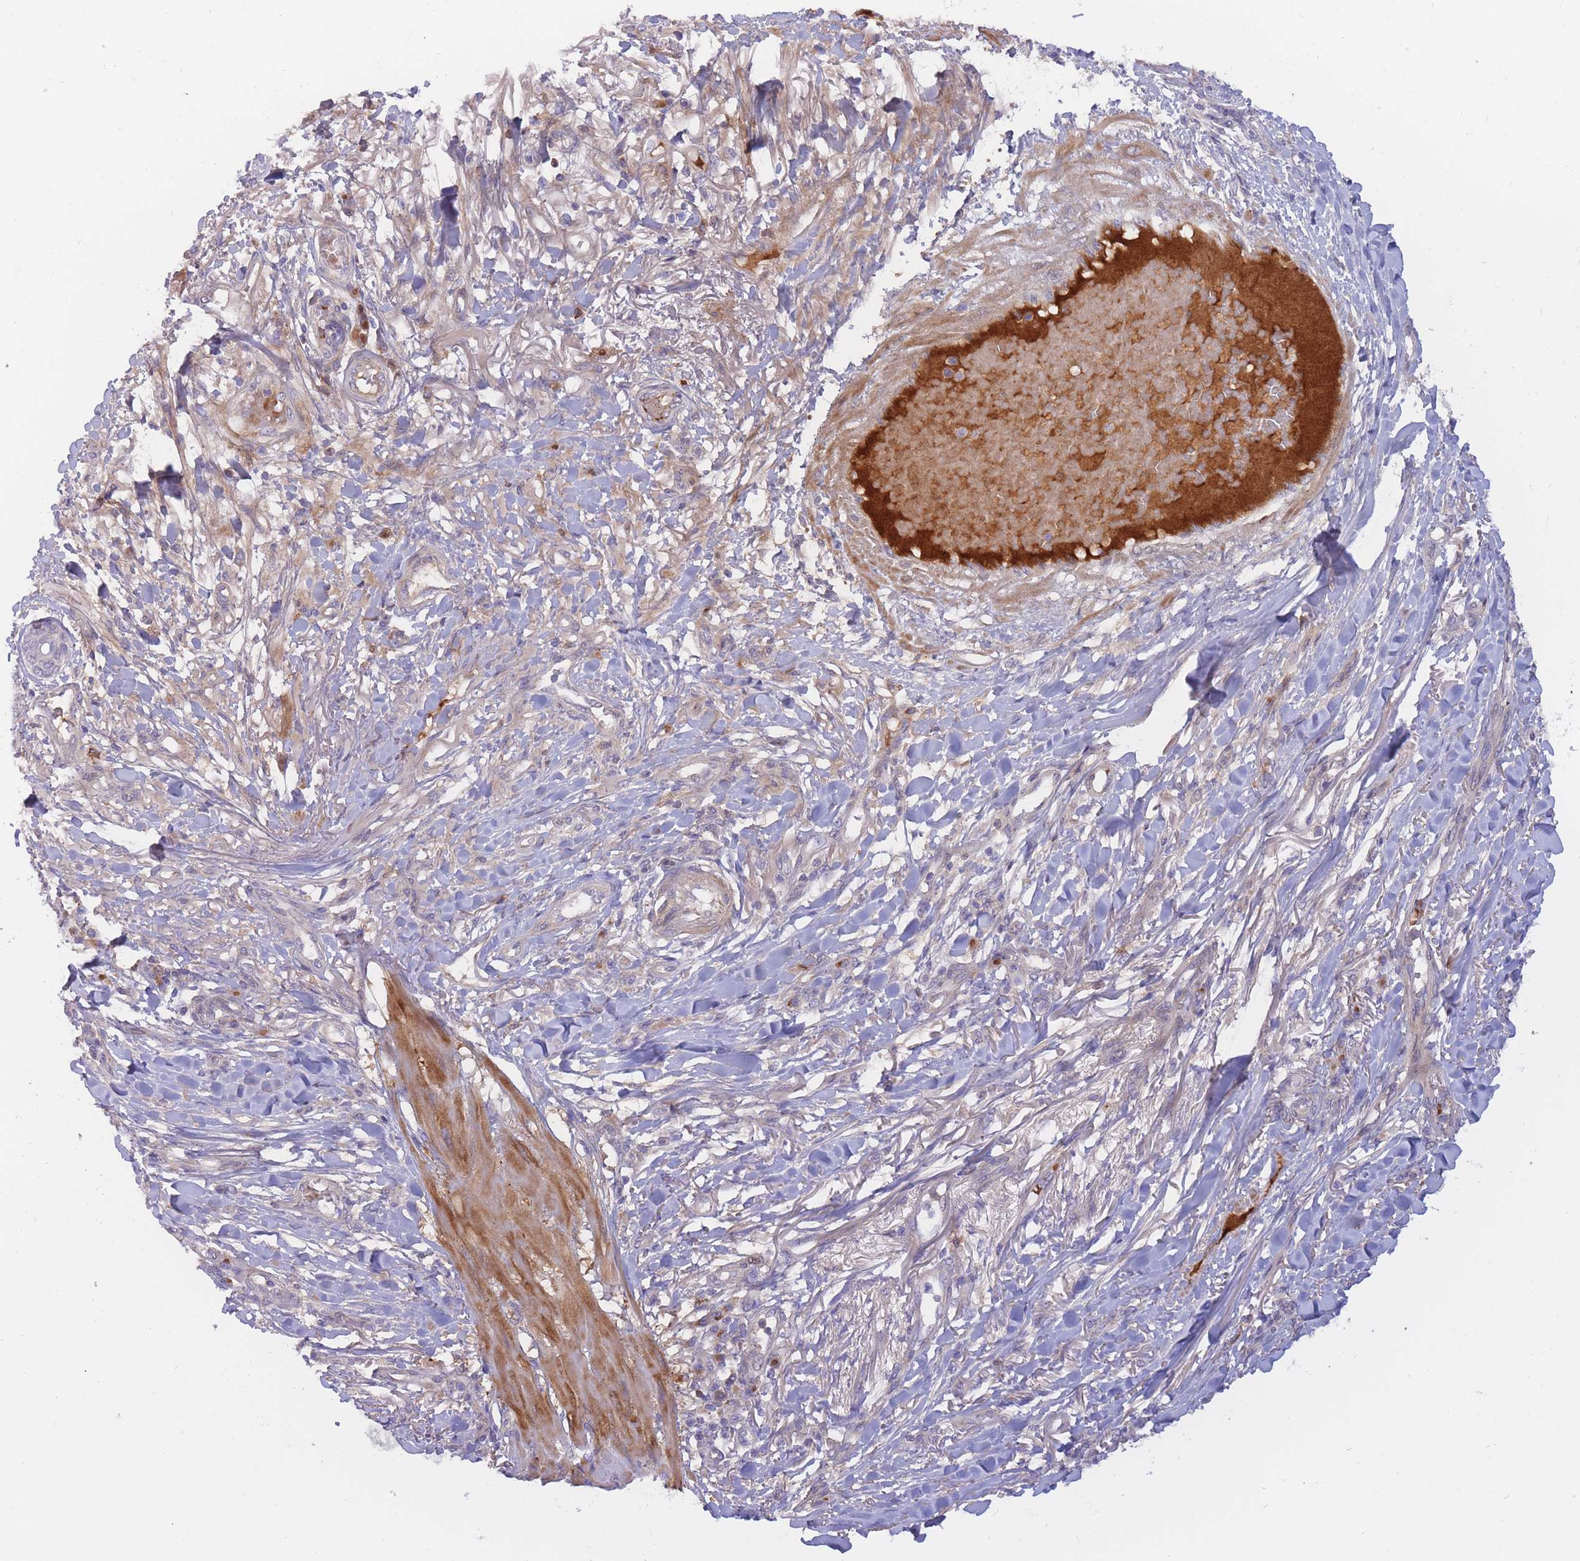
{"staining": {"intensity": "negative", "quantity": "none", "location": "none"}, "tissue": "melanoma", "cell_type": "Tumor cells", "image_type": "cancer", "snomed": [{"axis": "morphology", "description": "Malignant melanoma, NOS"}, {"axis": "topography", "description": "Skin"}], "caption": "Immunohistochemistry of human melanoma reveals no expression in tumor cells.", "gene": "APOL4", "patient": {"sex": "female", "age": 66}}